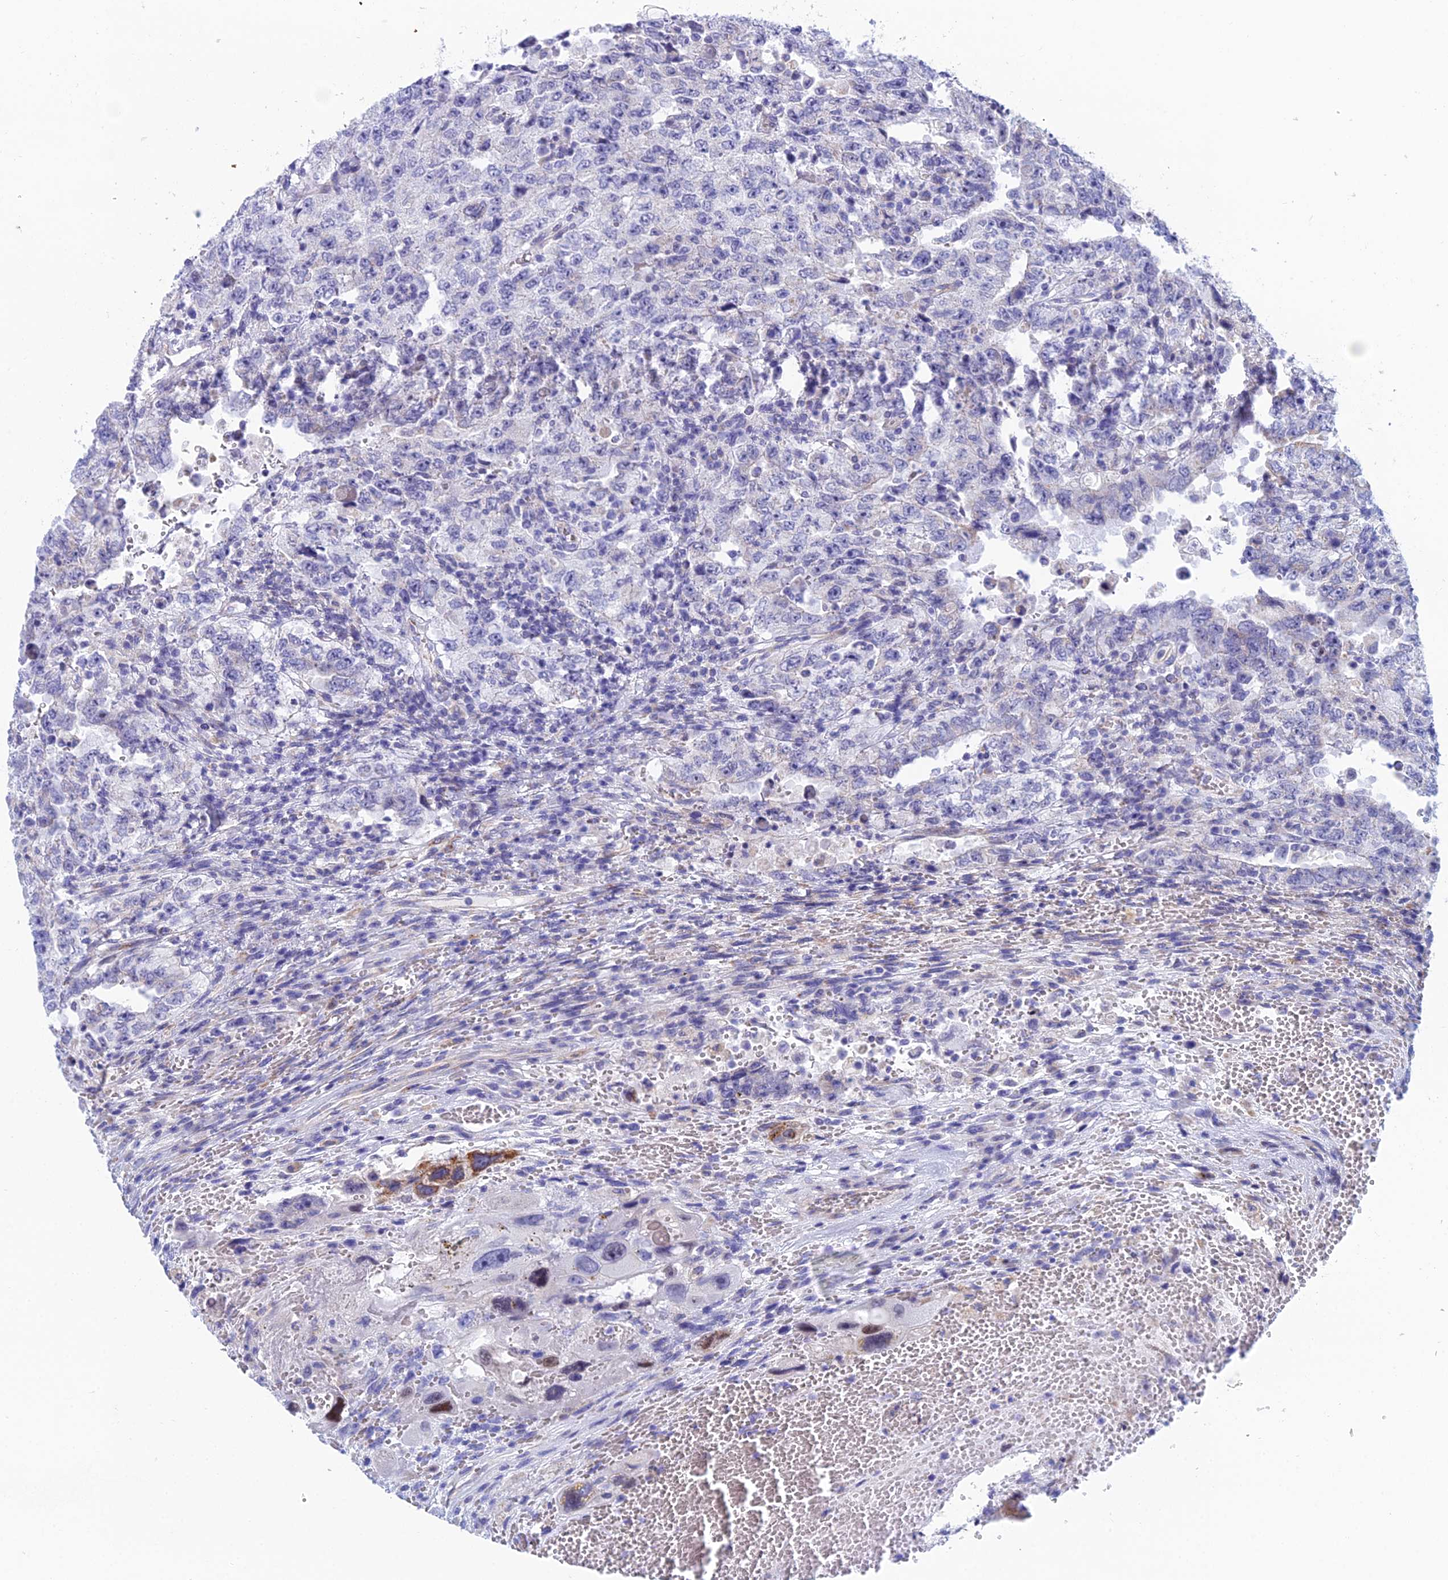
{"staining": {"intensity": "moderate", "quantity": "<25%", "location": "cytoplasmic/membranous"}, "tissue": "testis cancer", "cell_type": "Tumor cells", "image_type": "cancer", "snomed": [{"axis": "morphology", "description": "Carcinoma, Embryonal, NOS"}, {"axis": "topography", "description": "Testis"}], "caption": "Human embryonal carcinoma (testis) stained with a protein marker demonstrates moderate staining in tumor cells.", "gene": "CFAP210", "patient": {"sex": "male", "age": 26}}